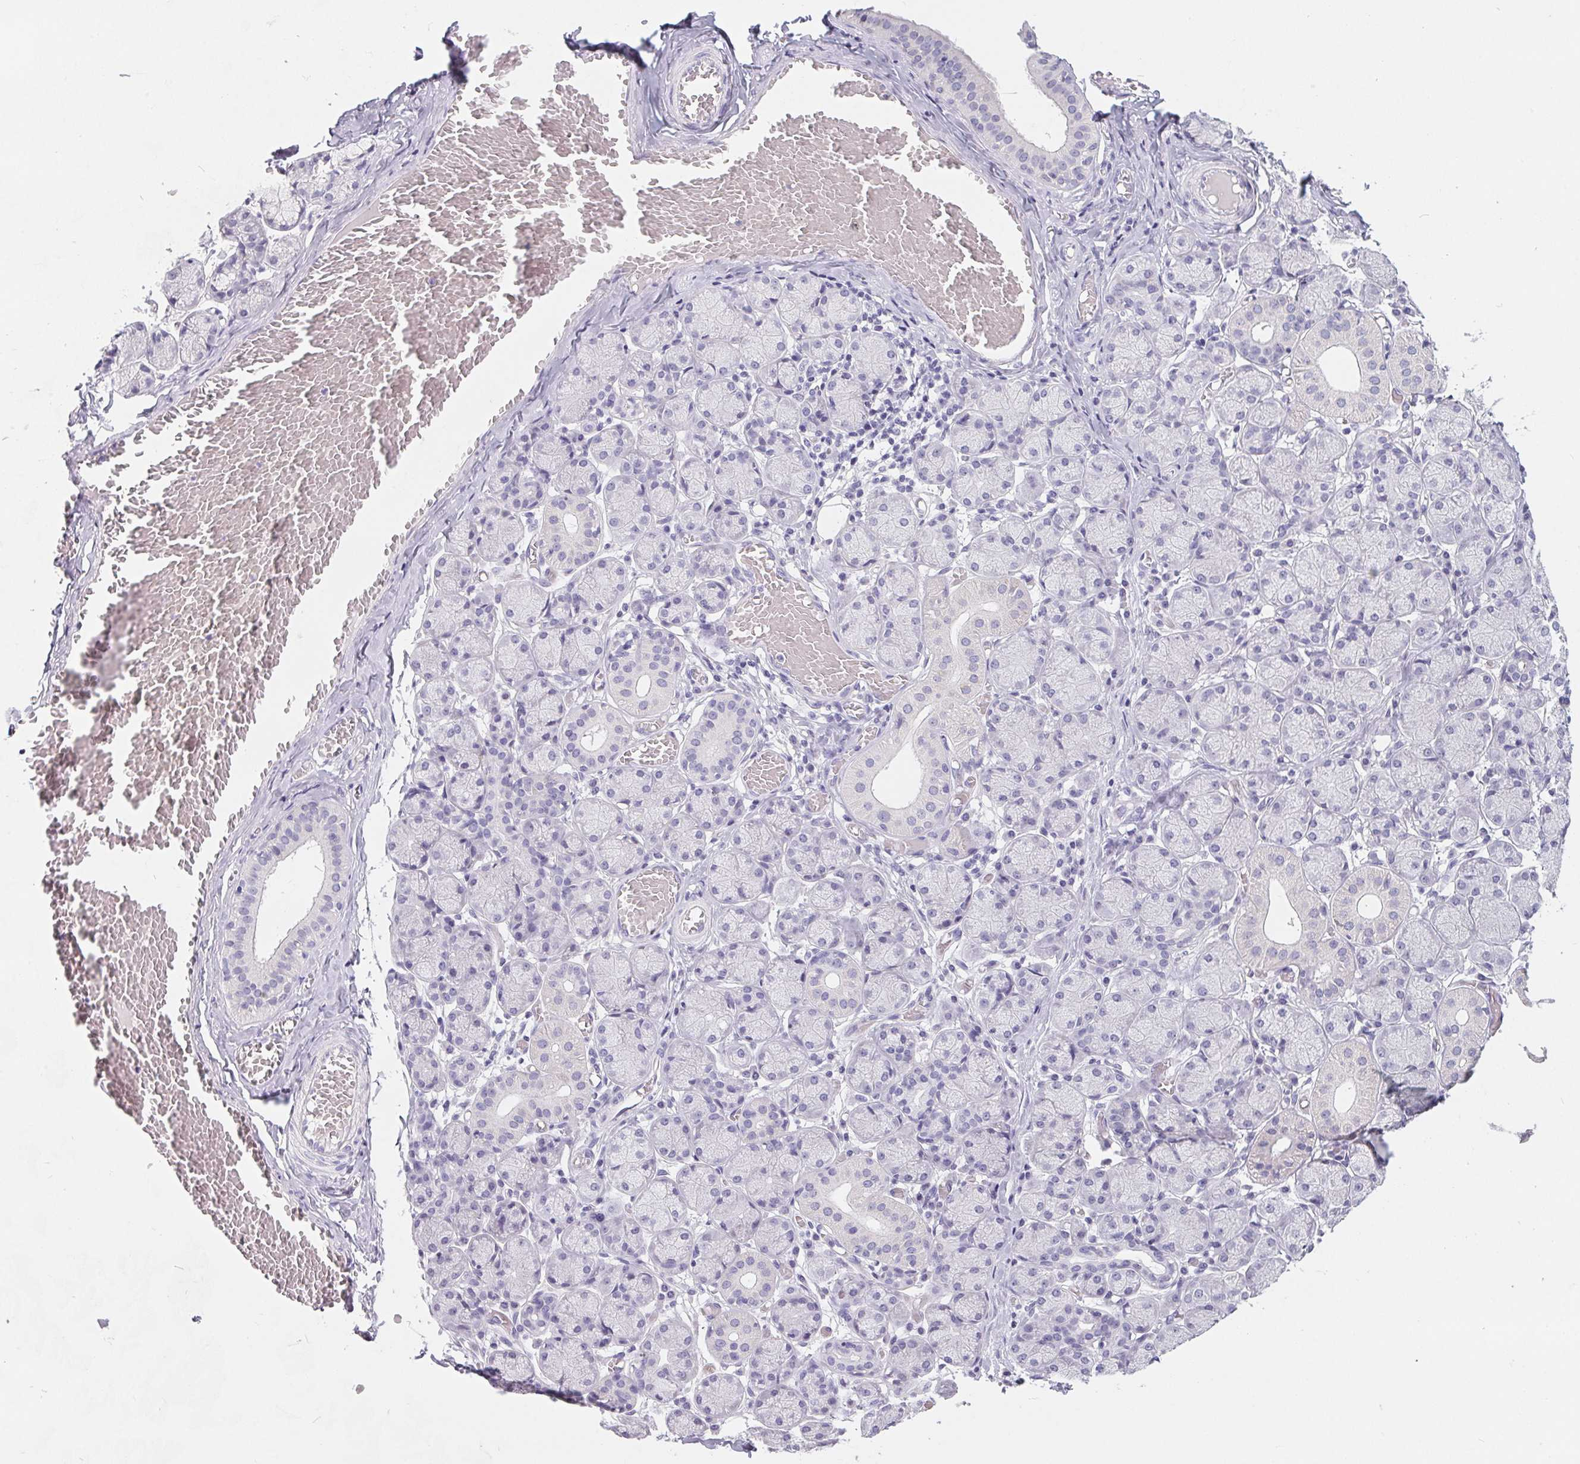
{"staining": {"intensity": "negative", "quantity": "none", "location": "none"}, "tissue": "salivary gland", "cell_type": "Glandular cells", "image_type": "normal", "snomed": [{"axis": "morphology", "description": "Normal tissue, NOS"}, {"axis": "topography", "description": "Salivary gland"}], "caption": "This is an immunohistochemistry (IHC) photomicrograph of normal human salivary gland. There is no expression in glandular cells.", "gene": "FDX1", "patient": {"sex": "female", "age": 24}}